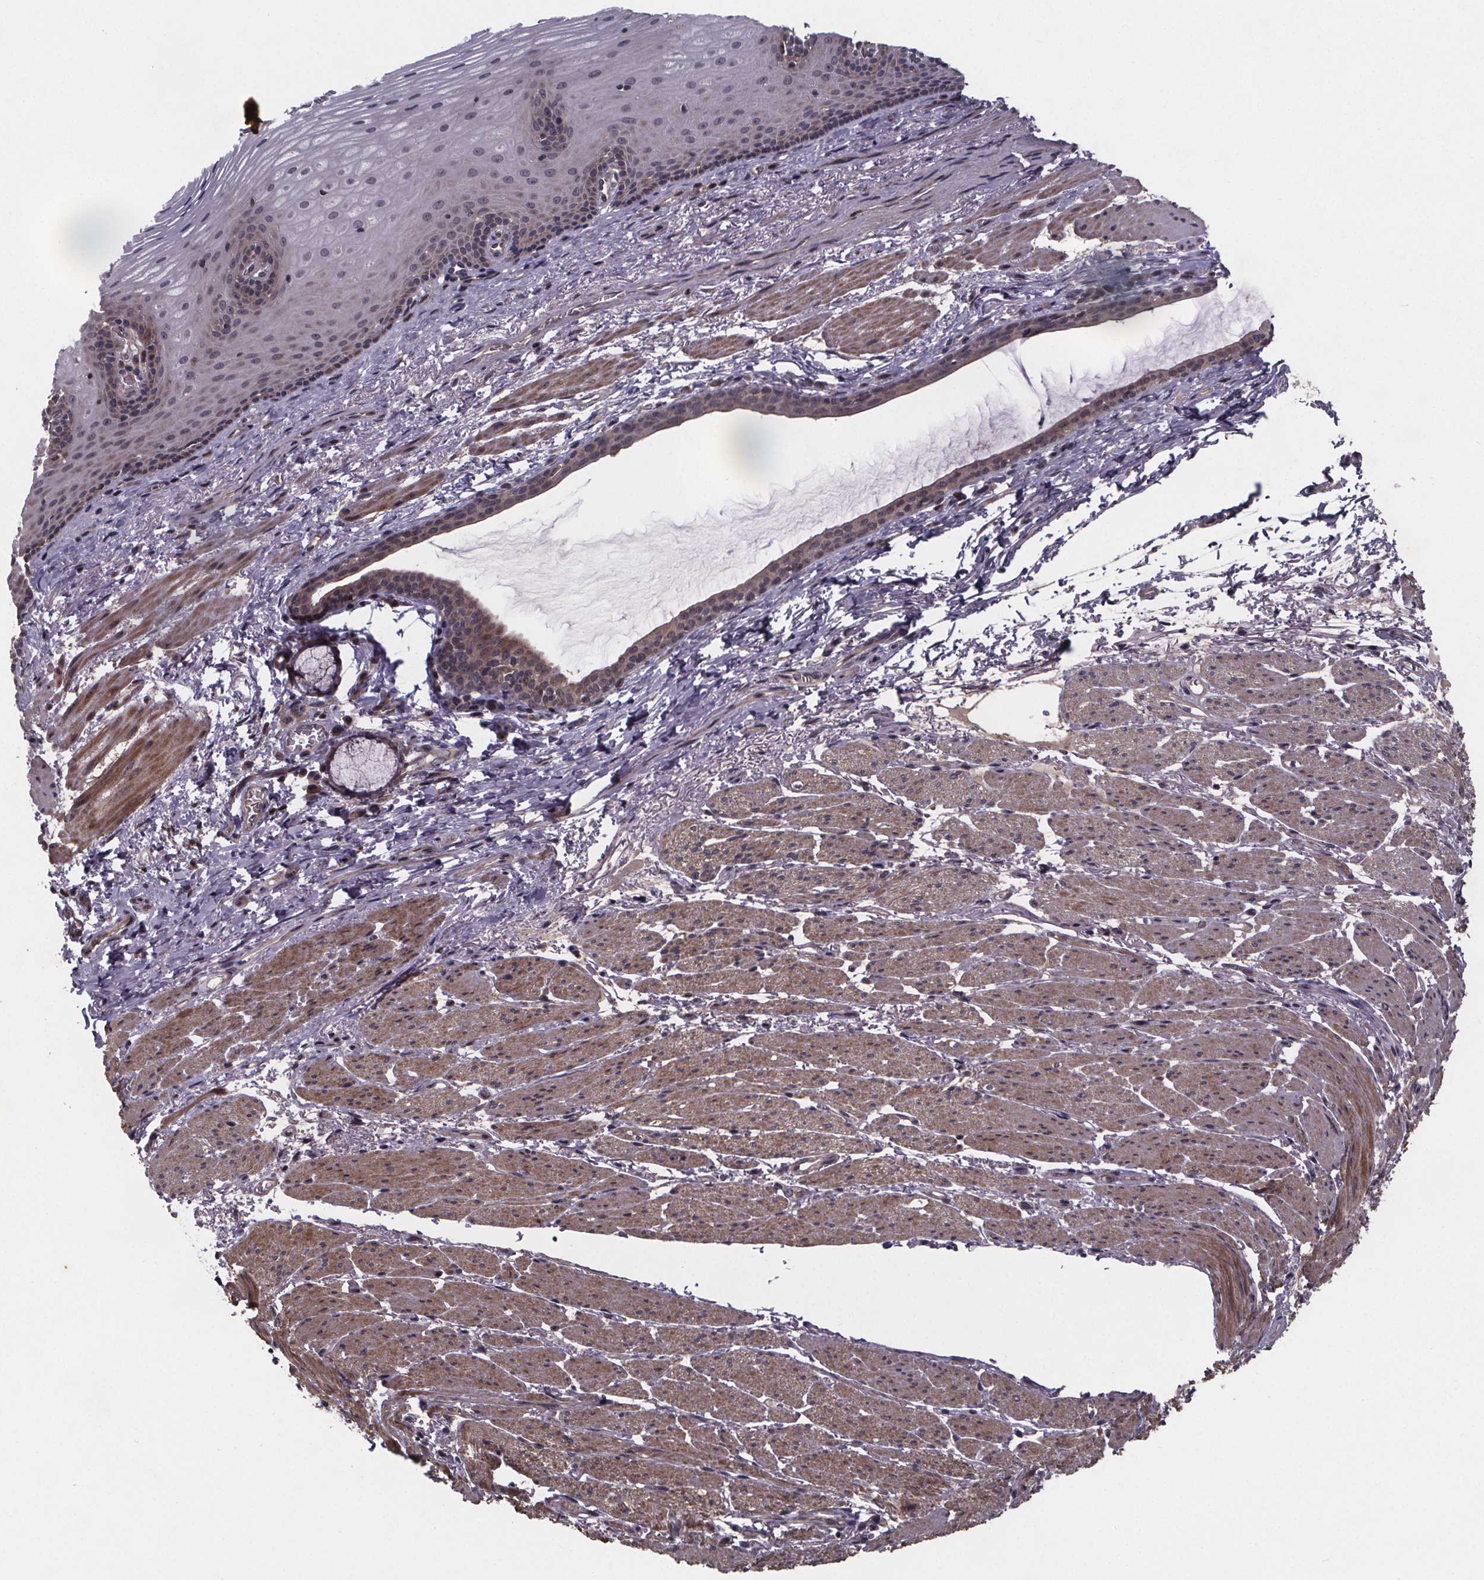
{"staining": {"intensity": "weak", "quantity": "25%-75%", "location": "cytoplasmic/membranous"}, "tissue": "esophagus", "cell_type": "Squamous epithelial cells", "image_type": "normal", "snomed": [{"axis": "morphology", "description": "Normal tissue, NOS"}, {"axis": "topography", "description": "Esophagus"}], "caption": "Squamous epithelial cells display weak cytoplasmic/membranous staining in approximately 25%-75% of cells in normal esophagus. Immunohistochemistry stains the protein in brown and the nuclei are stained blue.", "gene": "FN3KRP", "patient": {"sex": "male", "age": 76}}